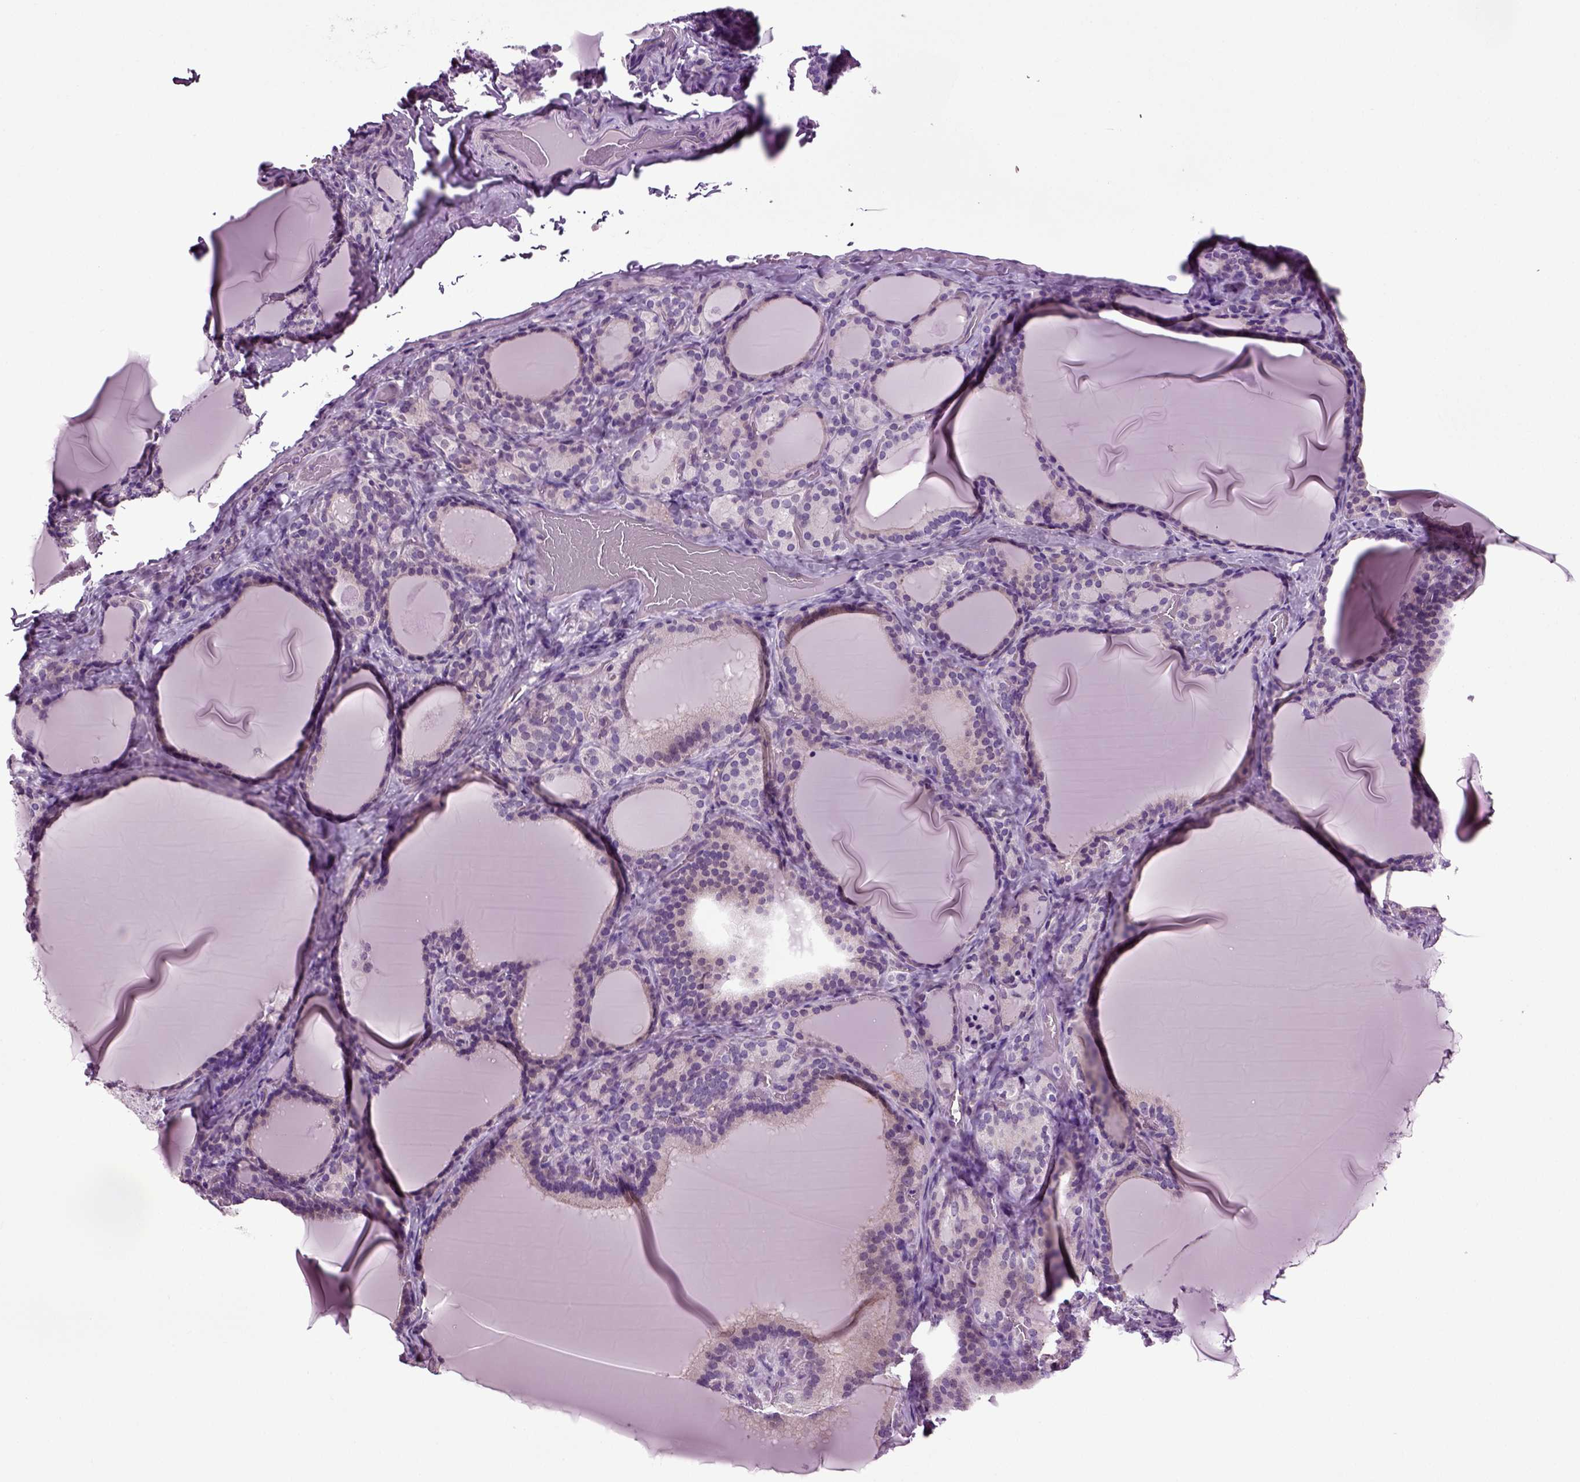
{"staining": {"intensity": "negative", "quantity": "none", "location": "none"}, "tissue": "thyroid gland", "cell_type": "Glandular cells", "image_type": "normal", "snomed": [{"axis": "morphology", "description": "Normal tissue, NOS"}, {"axis": "morphology", "description": "Hyperplasia, NOS"}, {"axis": "topography", "description": "Thyroid gland"}], "caption": "Unremarkable thyroid gland was stained to show a protein in brown. There is no significant staining in glandular cells. The staining is performed using DAB (3,3'-diaminobenzidine) brown chromogen with nuclei counter-stained in using hematoxylin.", "gene": "PLCH2", "patient": {"sex": "female", "age": 27}}